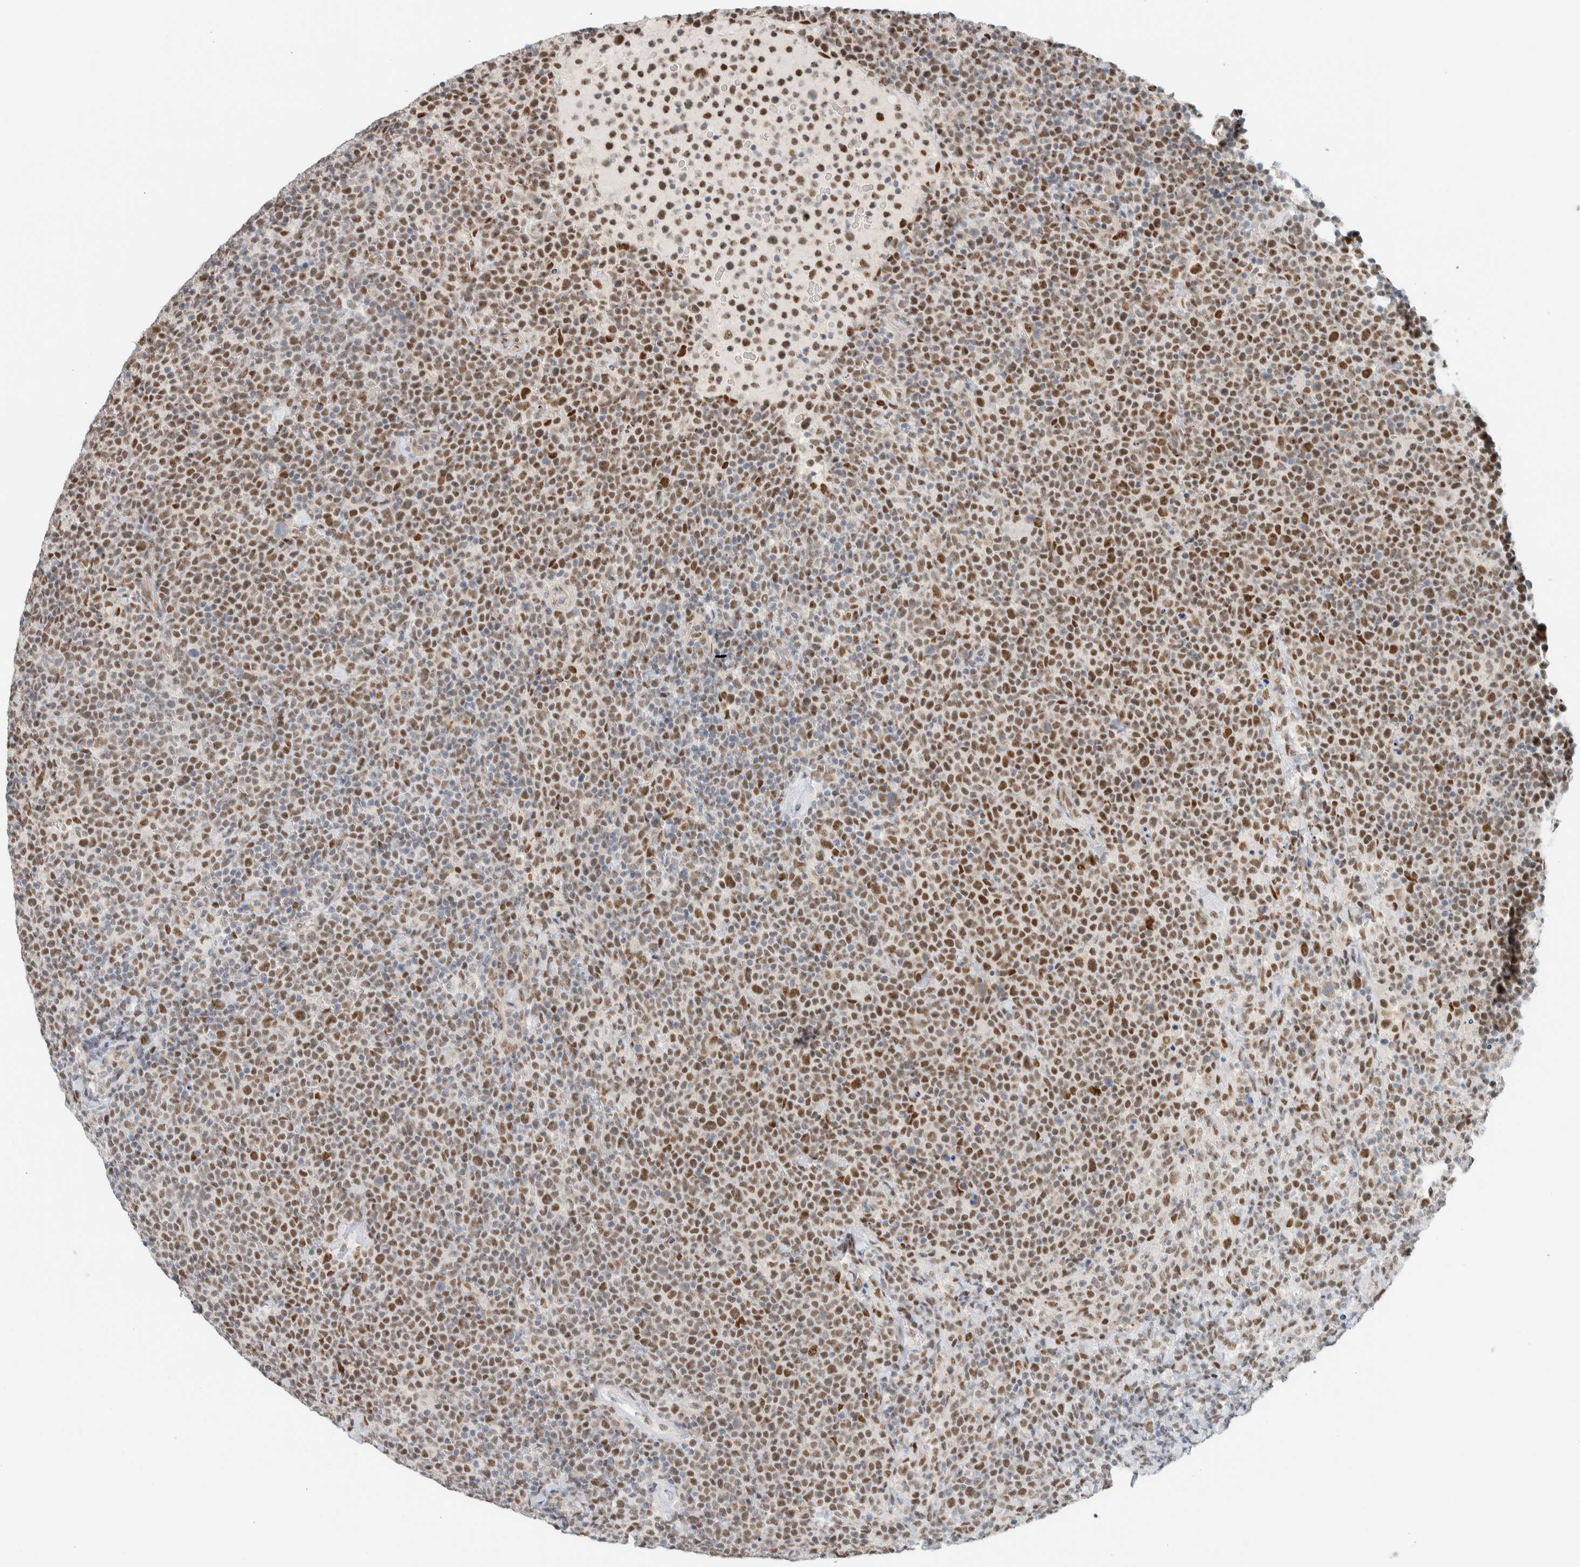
{"staining": {"intensity": "moderate", "quantity": "25%-75%", "location": "nuclear"}, "tissue": "lymphoma", "cell_type": "Tumor cells", "image_type": "cancer", "snomed": [{"axis": "morphology", "description": "Malignant lymphoma, non-Hodgkin's type, High grade"}, {"axis": "topography", "description": "Lymph node"}], "caption": "Brown immunohistochemical staining in high-grade malignant lymphoma, non-Hodgkin's type exhibits moderate nuclear positivity in about 25%-75% of tumor cells. Immunohistochemistry stains the protein in brown and the nuclei are stained blue.", "gene": "ZNF683", "patient": {"sex": "male", "age": 61}}